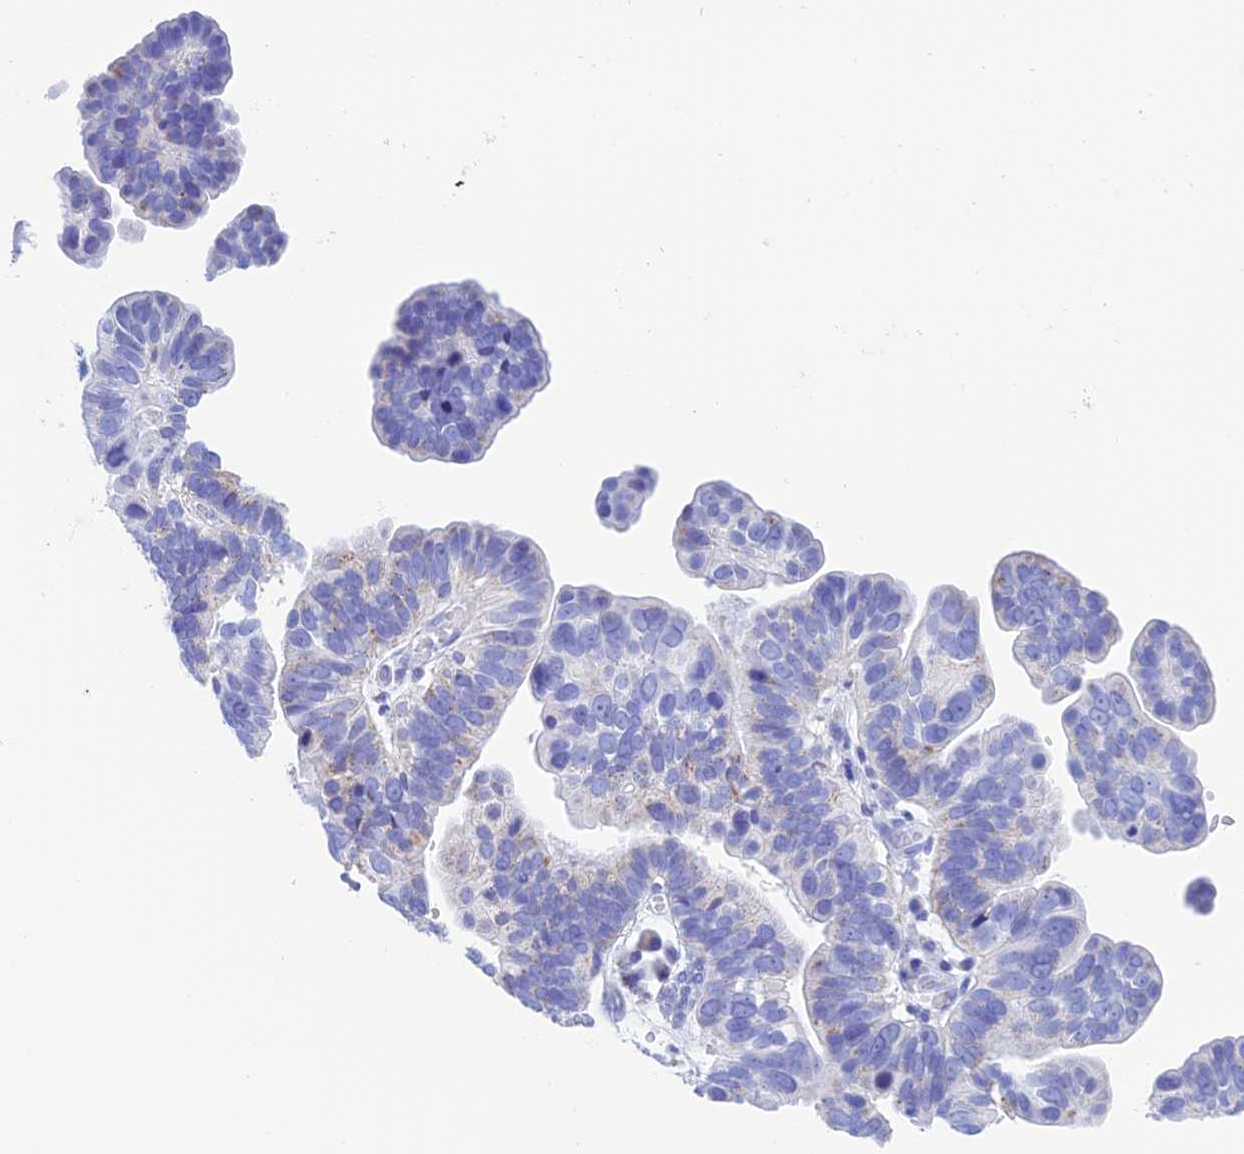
{"staining": {"intensity": "weak", "quantity": "<25%", "location": "cytoplasmic/membranous"}, "tissue": "ovarian cancer", "cell_type": "Tumor cells", "image_type": "cancer", "snomed": [{"axis": "morphology", "description": "Cystadenocarcinoma, serous, NOS"}, {"axis": "topography", "description": "Ovary"}], "caption": "DAB immunohistochemical staining of ovarian cancer (serous cystadenocarcinoma) reveals no significant staining in tumor cells.", "gene": "NXPE4", "patient": {"sex": "female", "age": 56}}